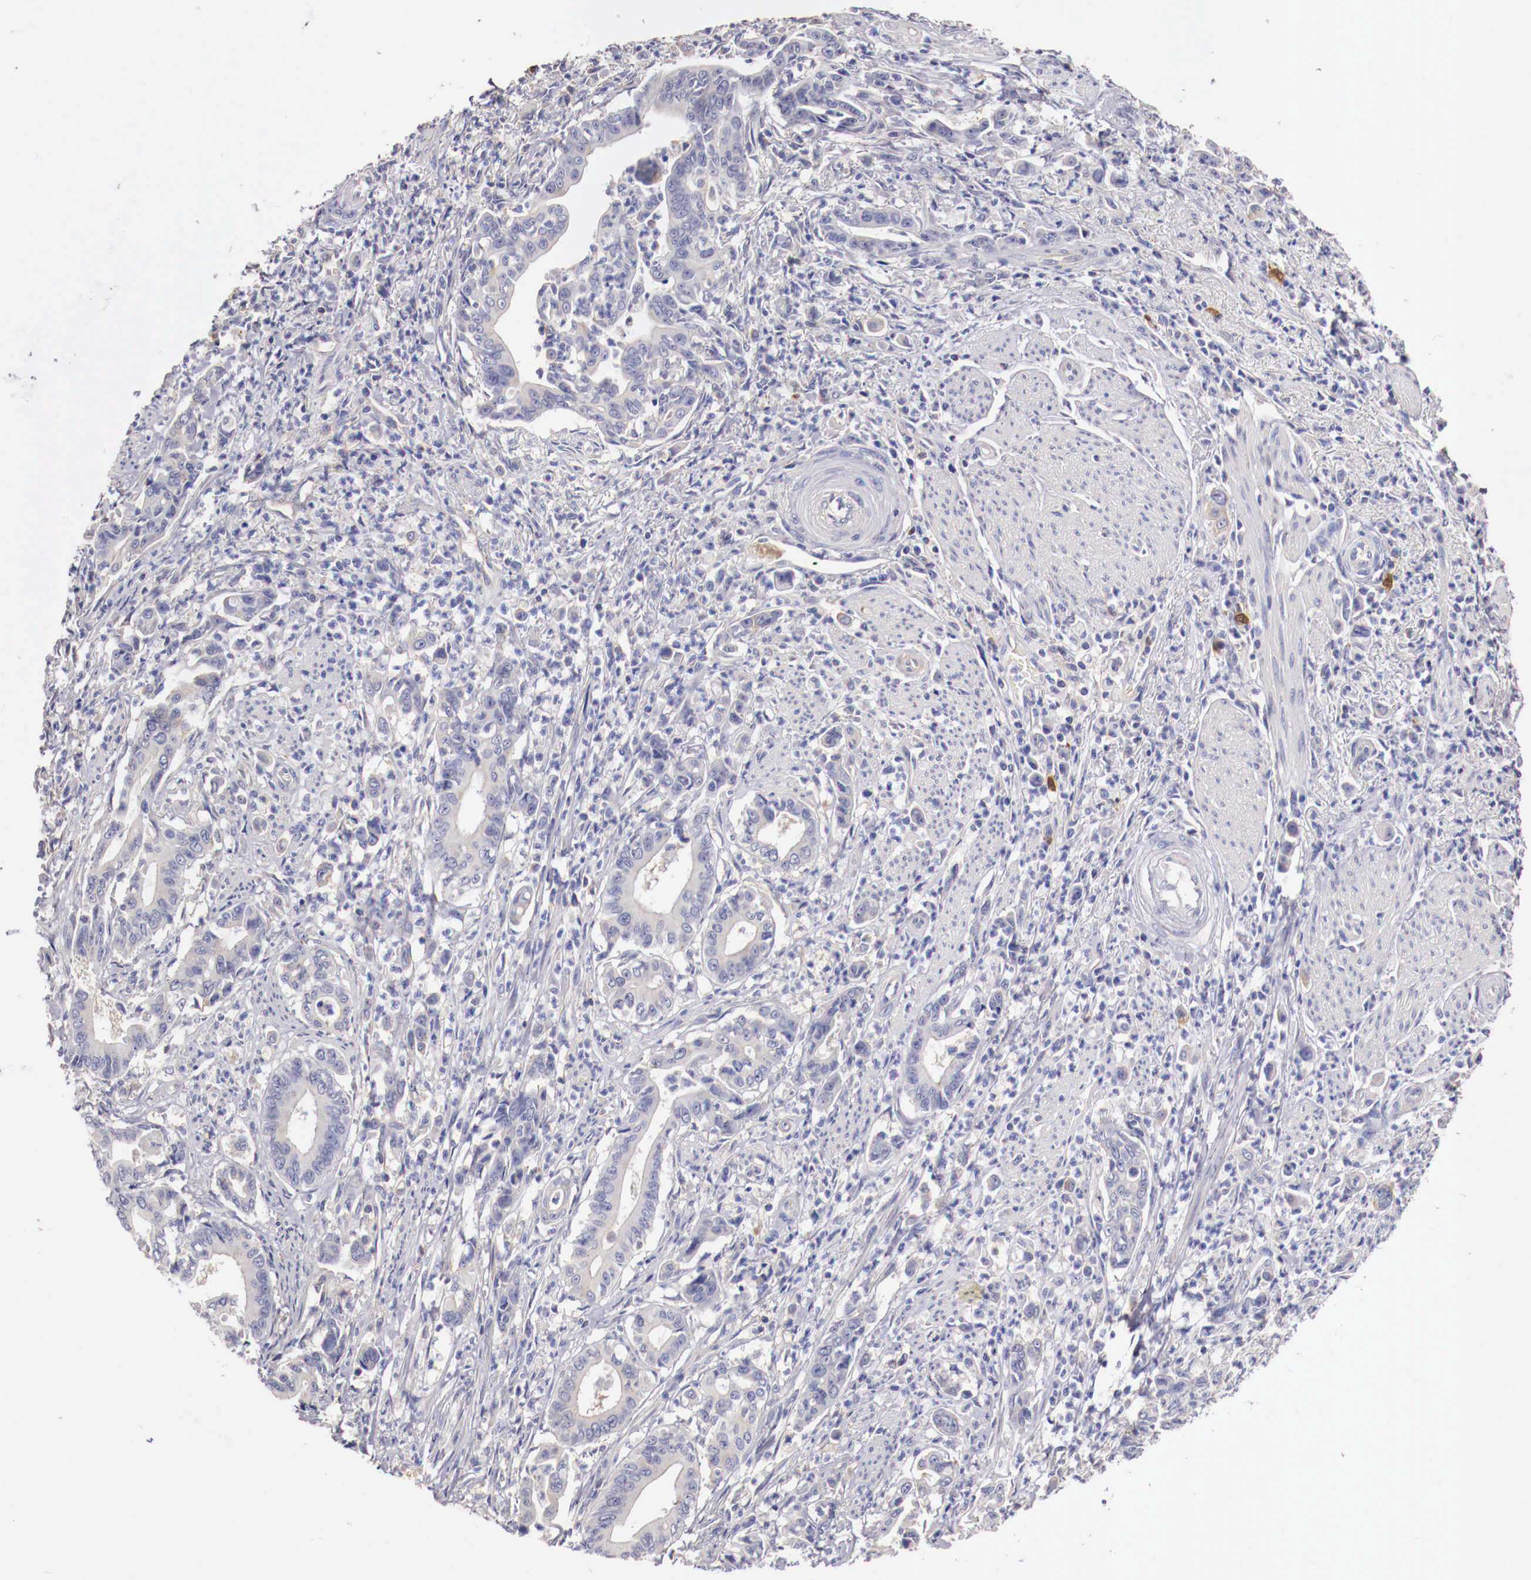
{"staining": {"intensity": "negative", "quantity": "none", "location": "none"}, "tissue": "stomach cancer", "cell_type": "Tumor cells", "image_type": "cancer", "snomed": [{"axis": "morphology", "description": "Adenocarcinoma, NOS"}, {"axis": "topography", "description": "Stomach"}], "caption": "This is a histopathology image of immunohistochemistry (IHC) staining of stomach cancer, which shows no staining in tumor cells.", "gene": "PITPNA", "patient": {"sex": "female", "age": 76}}